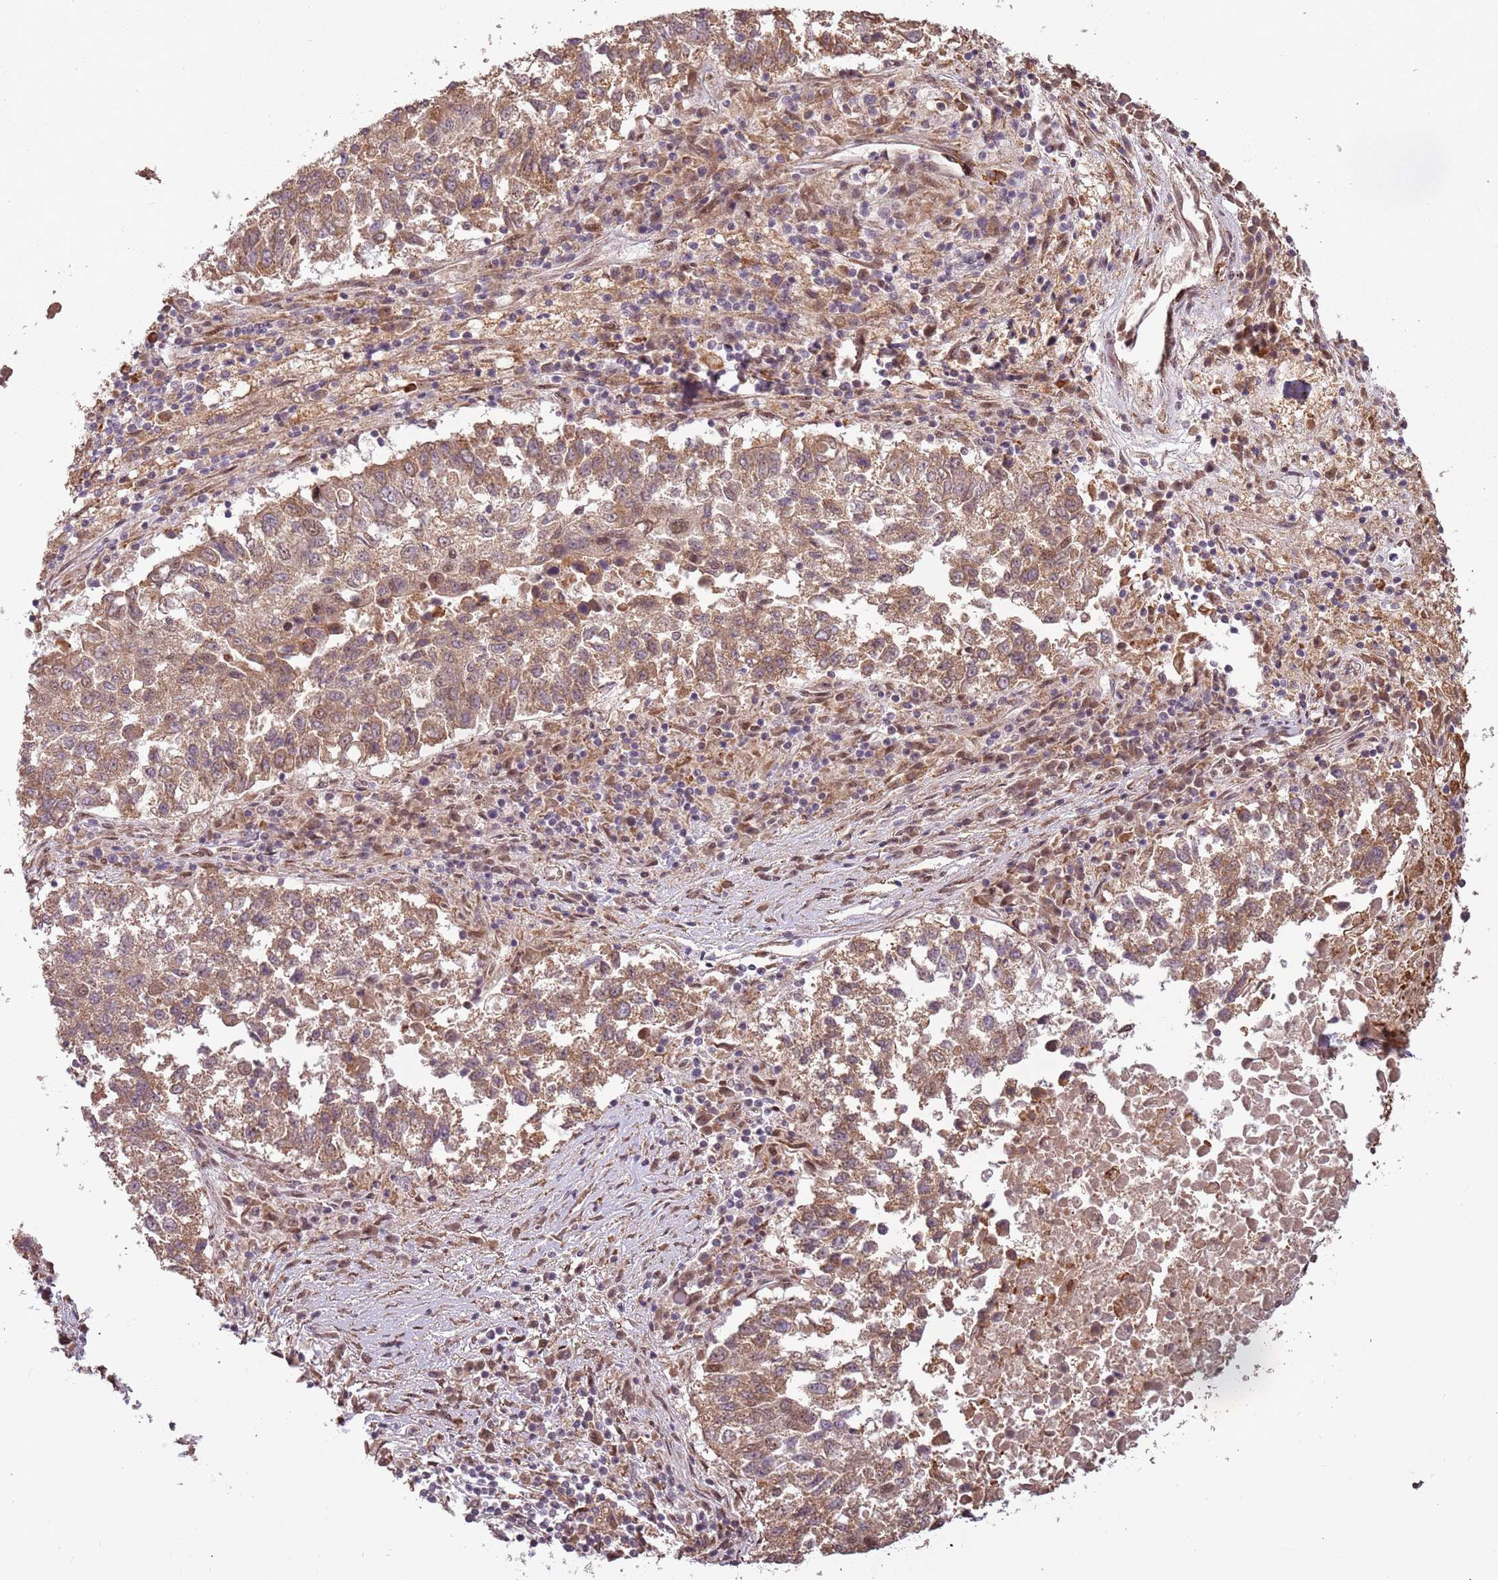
{"staining": {"intensity": "moderate", "quantity": ">75%", "location": "cytoplasmic/membranous"}, "tissue": "lung cancer", "cell_type": "Tumor cells", "image_type": "cancer", "snomed": [{"axis": "morphology", "description": "Squamous cell carcinoma, NOS"}, {"axis": "topography", "description": "Lung"}], "caption": "Lung cancer (squamous cell carcinoma) was stained to show a protein in brown. There is medium levels of moderate cytoplasmic/membranous staining in about >75% of tumor cells.", "gene": "POLR3H", "patient": {"sex": "male", "age": 73}}